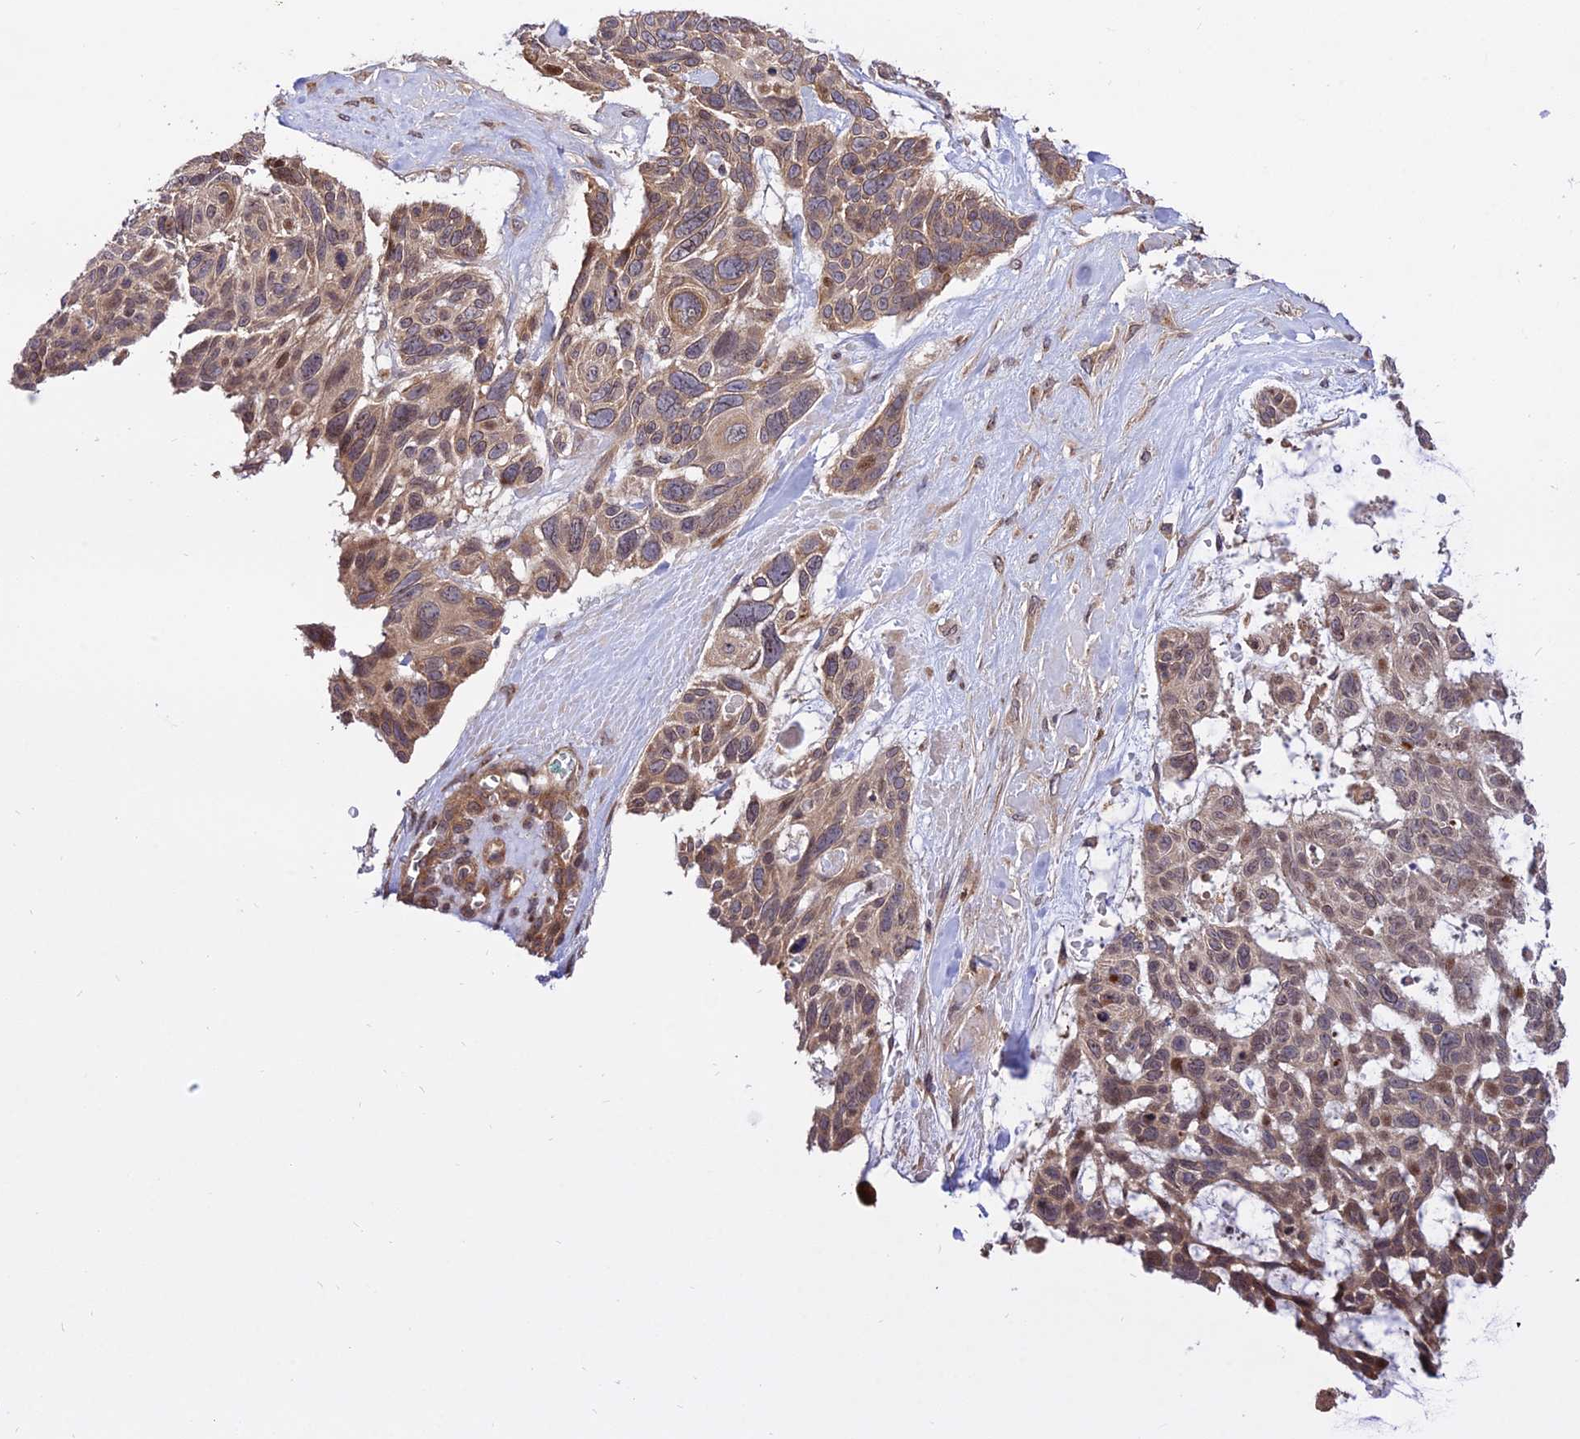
{"staining": {"intensity": "moderate", "quantity": ">75%", "location": "cytoplasmic/membranous,nuclear"}, "tissue": "skin cancer", "cell_type": "Tumor cells", "image_type": "cancer", "snomed": [{"axis": "morphology", "description": "Basal cell carcinoma"}, {"axis": "topography", "description": "Skin"}], "caption": "Immunohistochemical staining of human skin cancer demonstrates moderate cytoplasmic/membranous and nuclear protein positivity in approximately >75% of tumor cells. (Stains: DAB in brown, nuclei in blue, Microscopy: brightfield microscopy at high magnification).", "gene": "SMG6", "patient": {"sex": "male", "age": 88}}